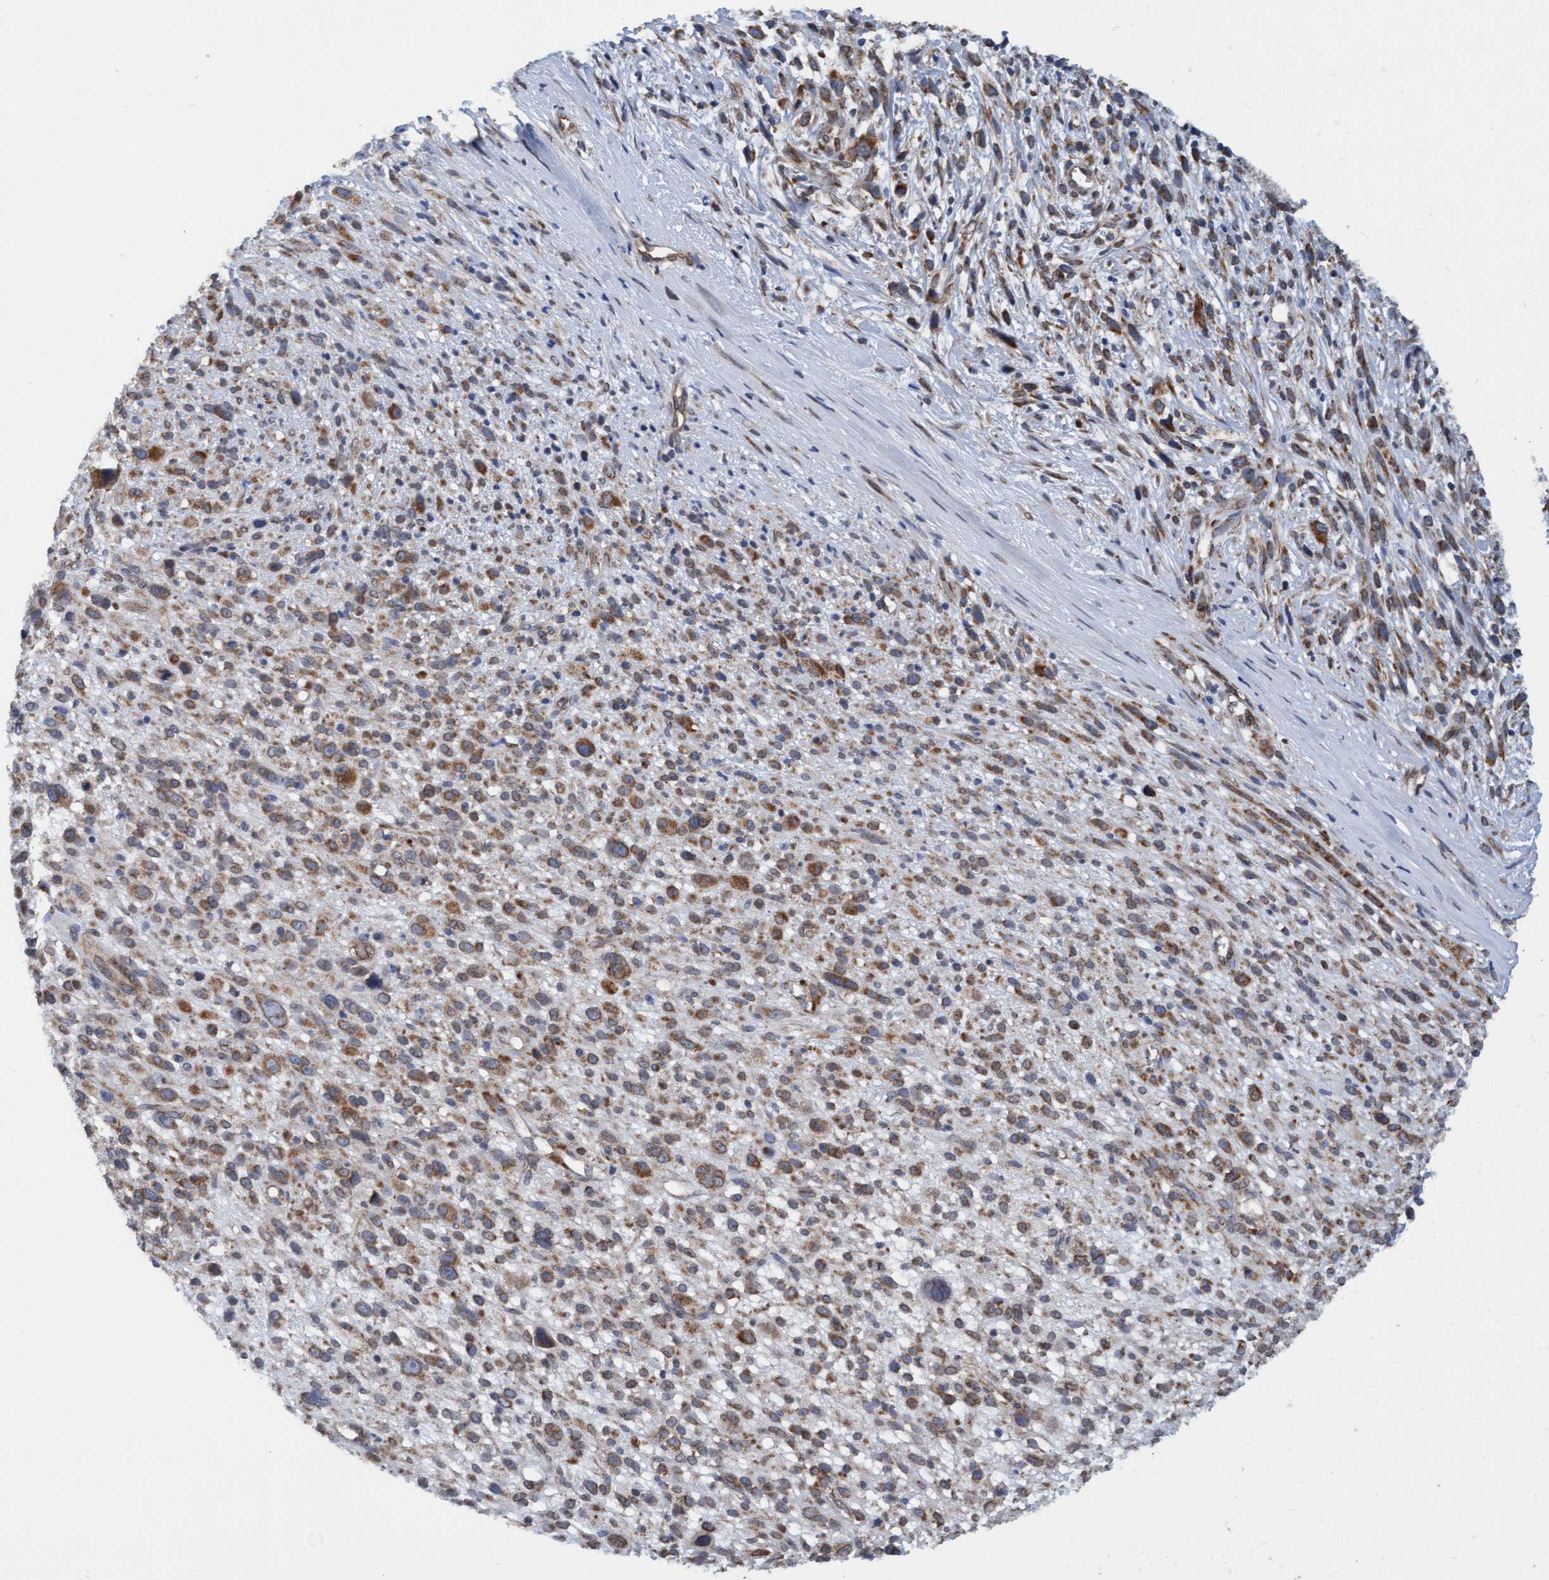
{"staining": {"intensity": "moderate", "quantity": ">75%", "location": "cytoplasmic/membranous"}, "tissue": "melanoma", "cell_type": "Tumor cells", "image_type": "cancer", "snomed": [{"axis": "morphology", "description": "Malignant melanoma, NOS"}, {"axis": "topography", "description": "Skin"}], "caption": "Brown immunohistochemical staining in human melanoma shows moderate cytoplasmic/membranous expression in approximately >75% of tumor cells. (DAB (3,3'-diaminobenzidine) = brown stain, brightfield microscopy at high magnification).", "gene": "MRPS23", "patient": {"sex": "female", "age": 55}}